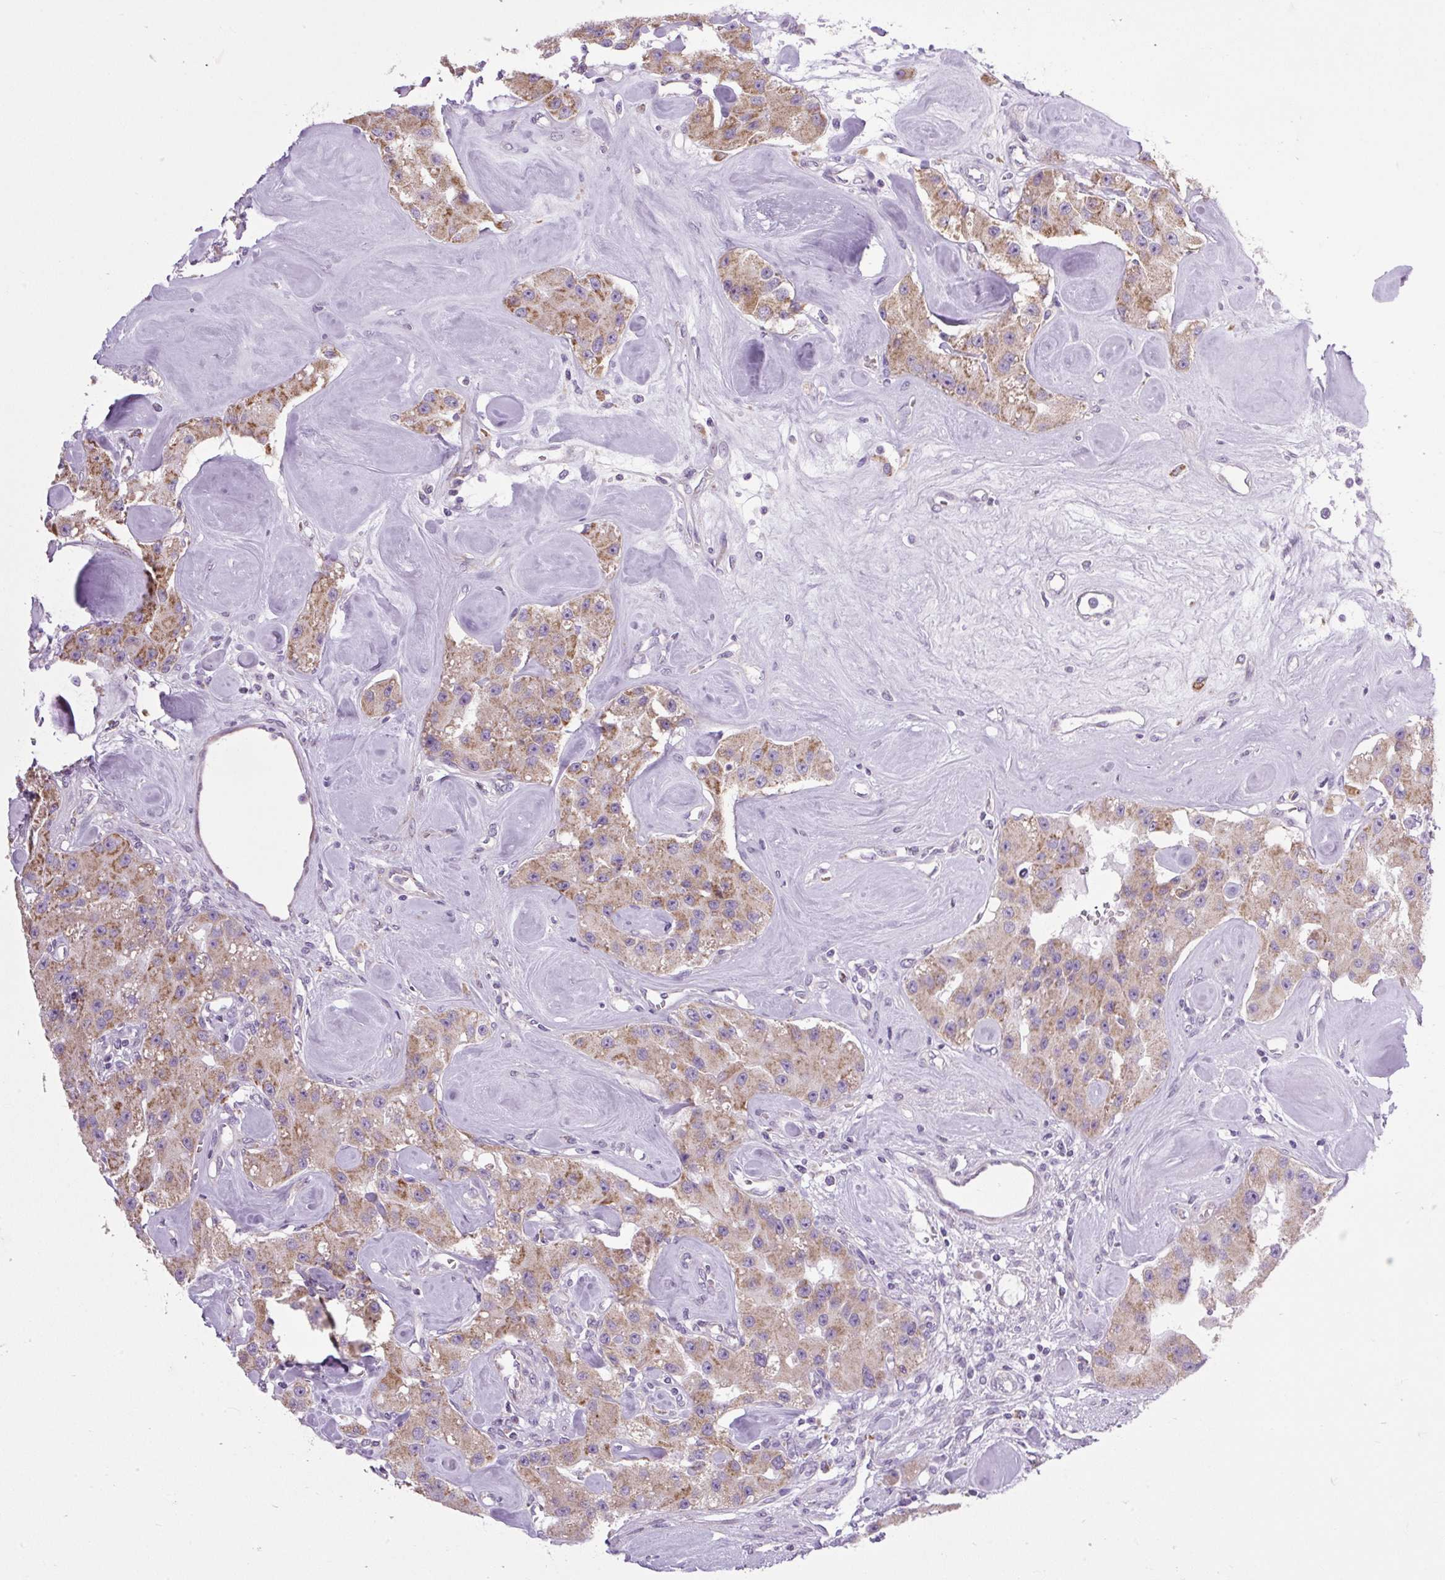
{"staining": {"intensity": "moderate", "quantity": ">75%", "location": "cytoplasmic/membranous"}, "tissue": "carcinoid", "cell_type": "Tumor cells", "image_type": "cancer", "snomed": [{"axis": "morphology", "description": "Carcinoid, malignant, NOS"}, {"axis": "topography", "description": "Pancreas"}], "caption": "This photomicrograph reveals immunohistochemistry (IHC) staining of malignant carcinoid, with medium moderate cytoplasmic/membranous positivity in approximately >75% of tumor cells.", "gene": "RNASE10", "patient": {"sex": "male", "age": 41}}